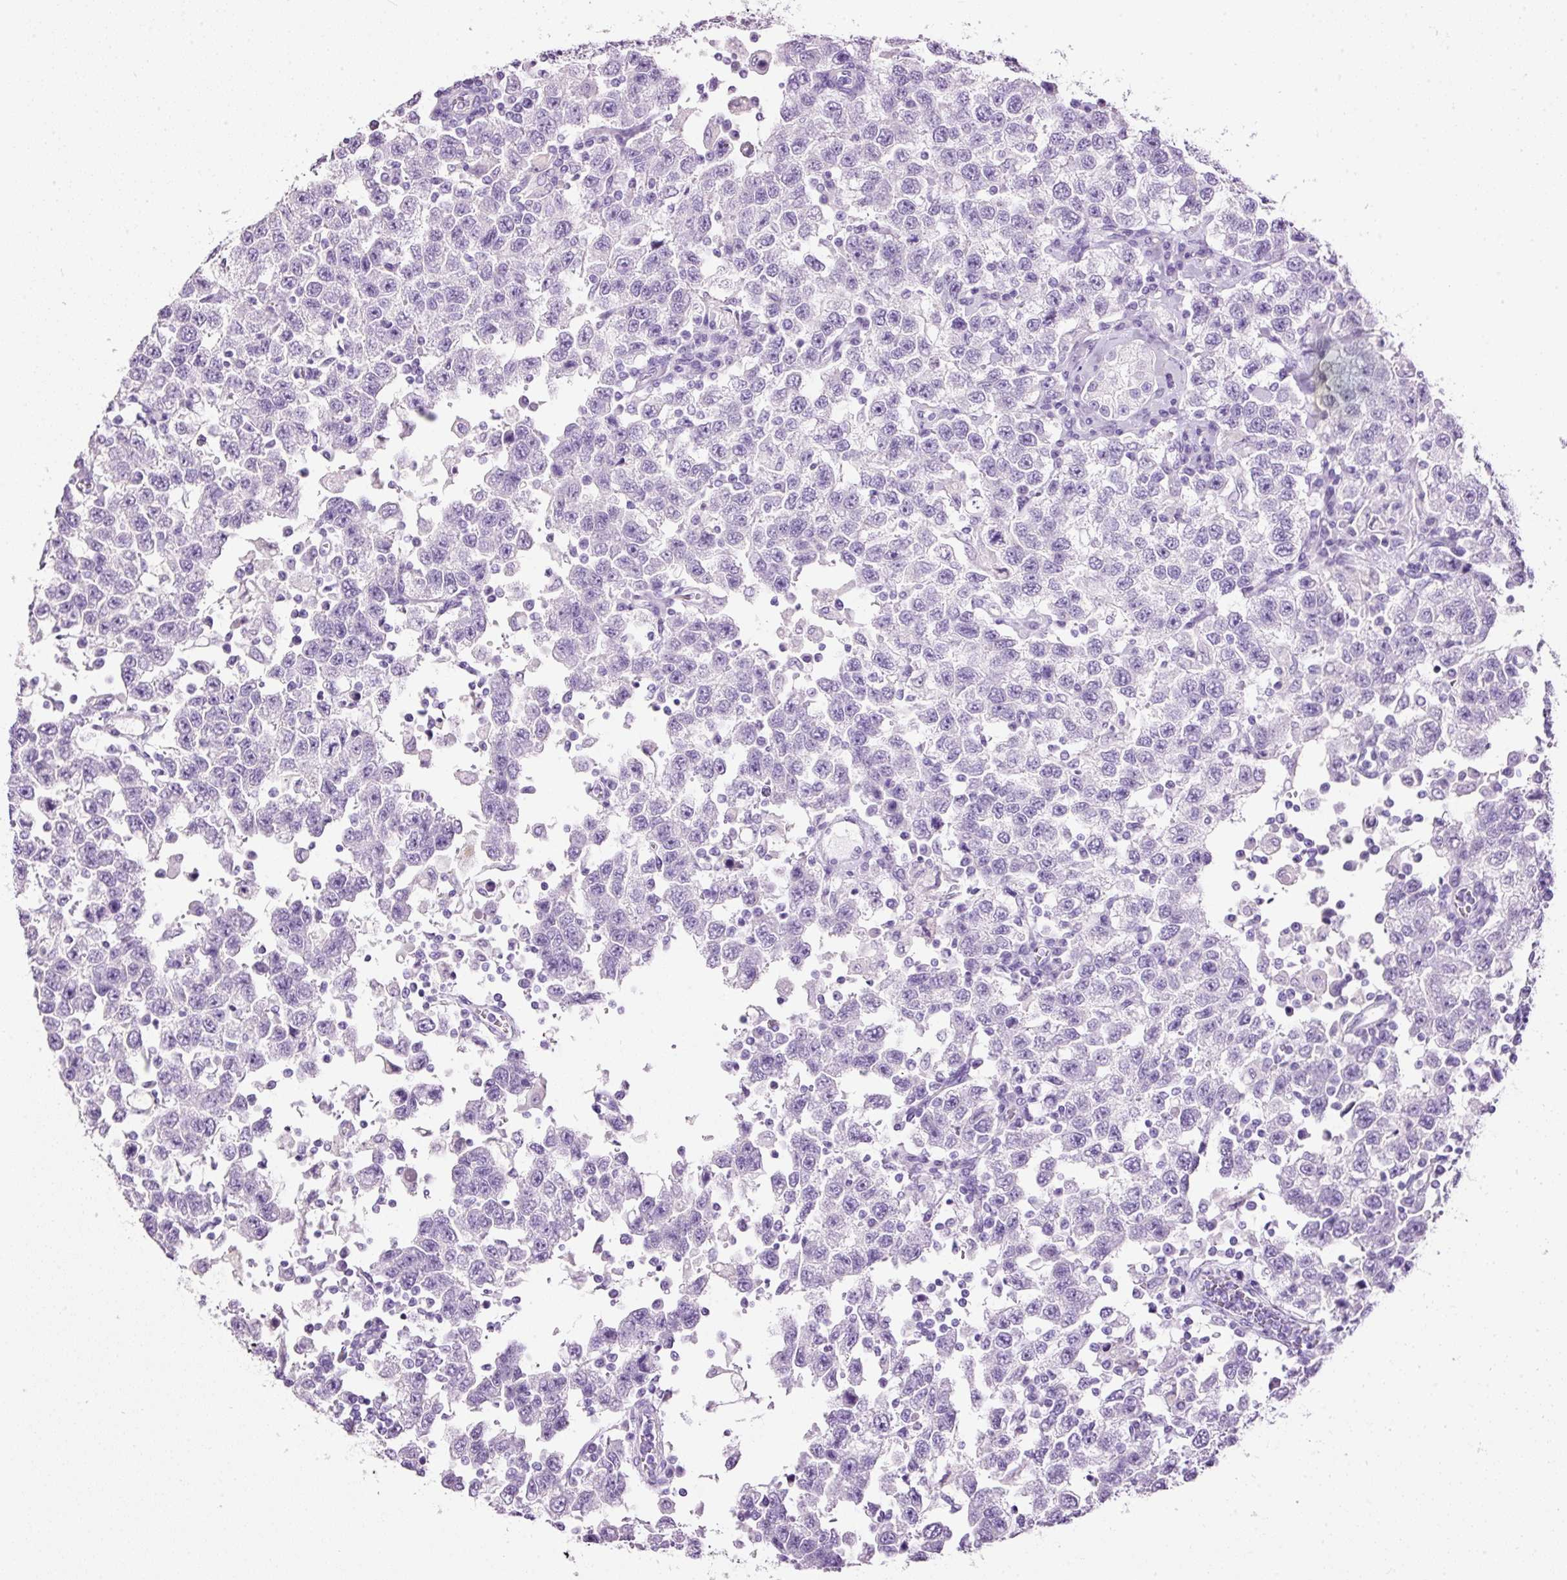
{"staining": {"intensity": "negative", "quantity": "none", "location": "none"}, "tissue": "testis cancer", "cell_type": "Tumor cells", "image_type": "cancer", "snomed": [{"axis": "morphology", "description": "Seminoma, NOS"}, {"axis": "topography", "description": "Testis"}], "caption": "A photomicrograph of human testis cancer (seminoma) is negative for staining in tumor cells. (DAB immunohistochemistry visualized using brightfield microscopy, high magnification).", "gene": "BSND", "patient": {"sex": "male", "age": 41}}